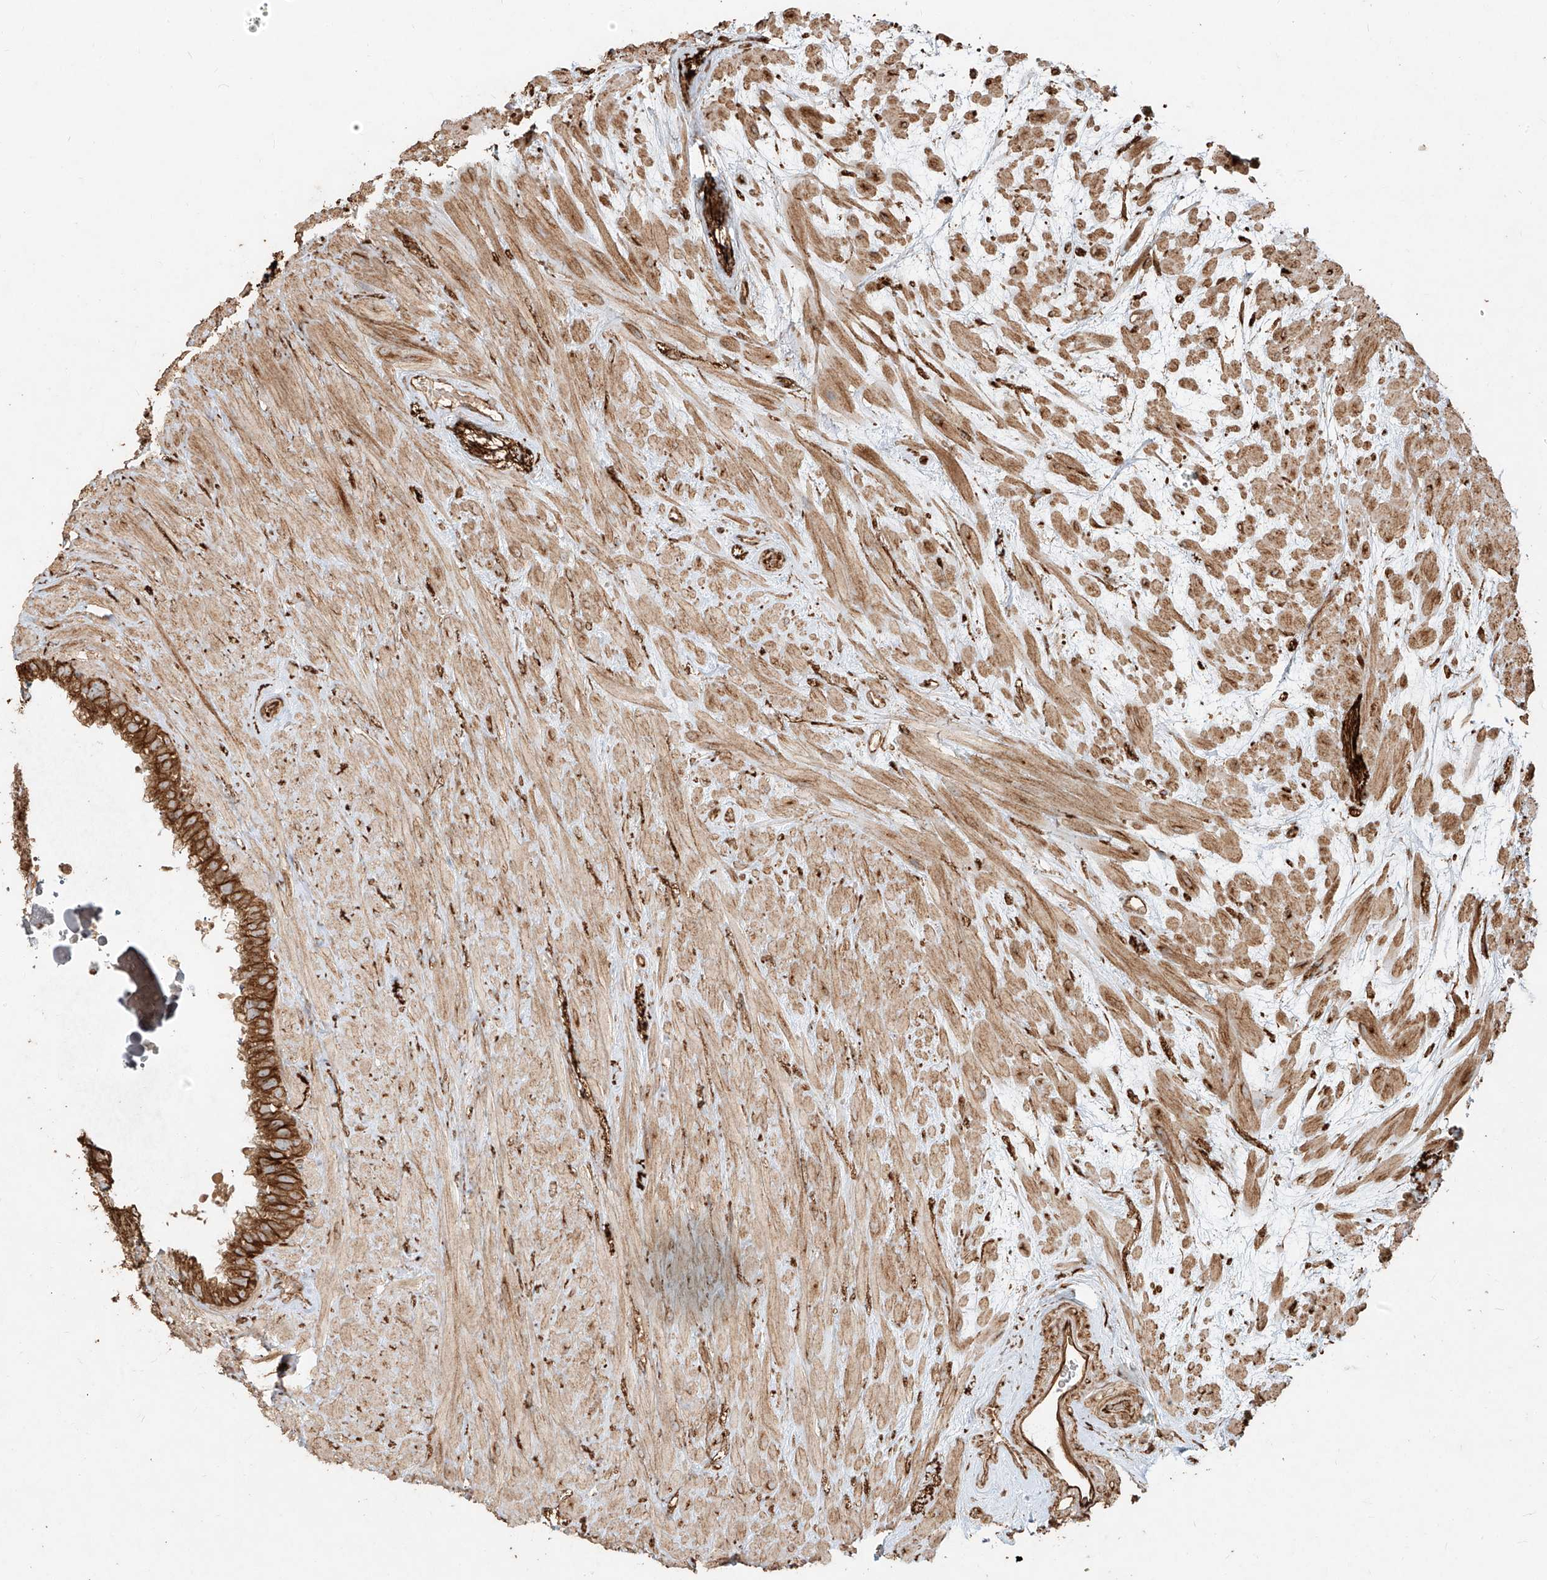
{"staining": {"intensity": "moderate", "quantity": ">75%", "location": "cytoplasmic/membranous"}, "tissue": "seminal vesicle", "cell_type": "Glandular cells", "image_type": "normal", "snomed": [{"axis": "morphology", "description": "Normal tissue, NOS"}, {"axis": "topography", "description": "Seminal veicle"}], "caption": "Human seminal vesicle stained with a protein marker reveals moderate staining in glandular cells.", "gene": "EFNB1", "patient": {"sex": "male", "age": 80}}